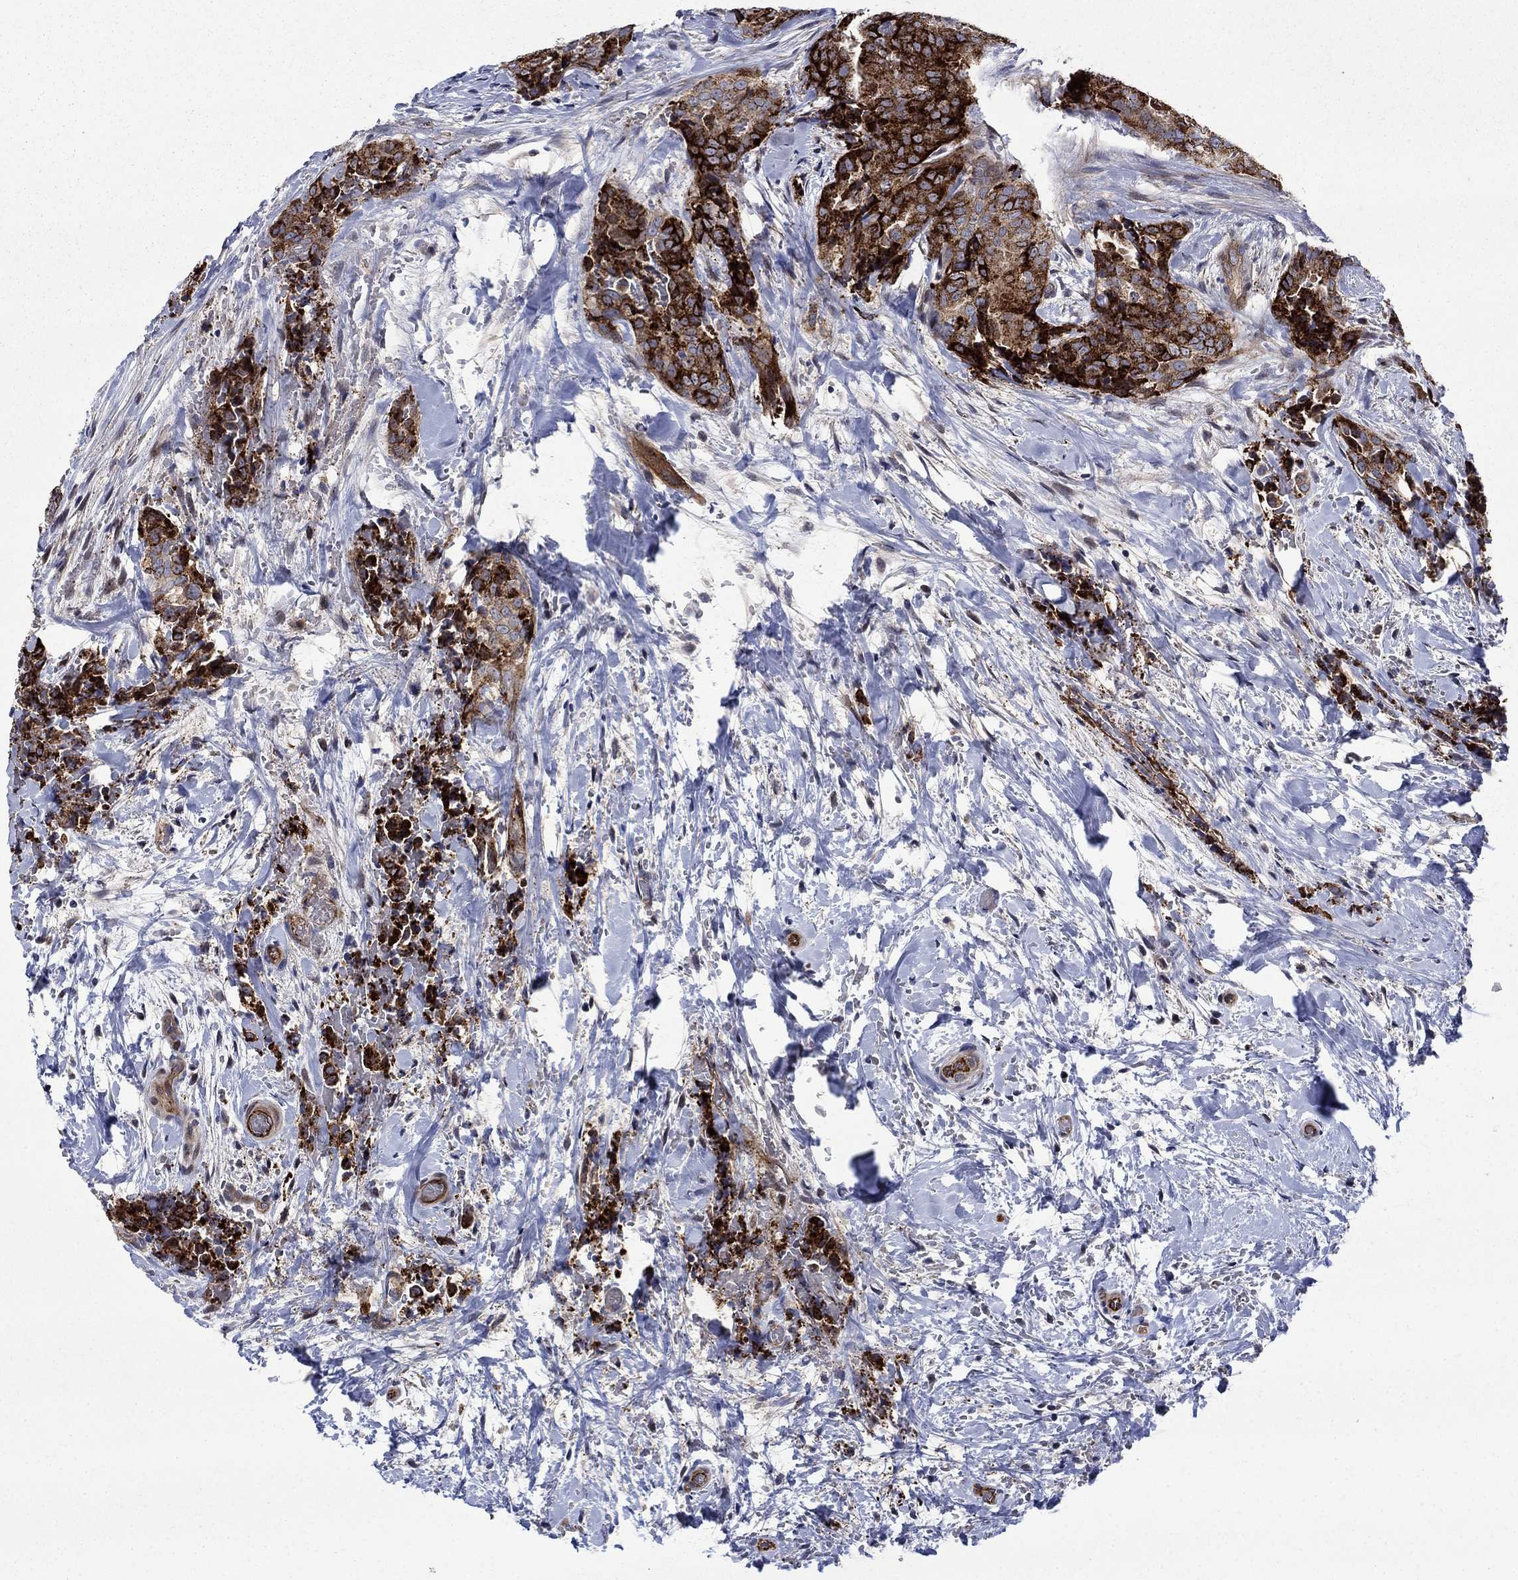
{"staining": {"intensity": "strong", "quantity": ">75%", "location": "cytoplasmic/membranous"}, "tissue": "thyroid cancer", "cell_type": "Tumor cells", "image_type": "cancer", "snomed": [{"axis": "morphology", "description": "Papillary adenocarcinoma, NOS"}, {"axis": "topography", "description": "Thyroid gland"}], "caption": "This photomicrograph reveals immunohistochemistry staining of human papillary adenocarcinoma (thyroid), with high strong cytoplasmic/membranous expression in approximately >75% of tumor cells.", "gene": "SLC7A1", "patient": {"sex": "male", "age": 61}}